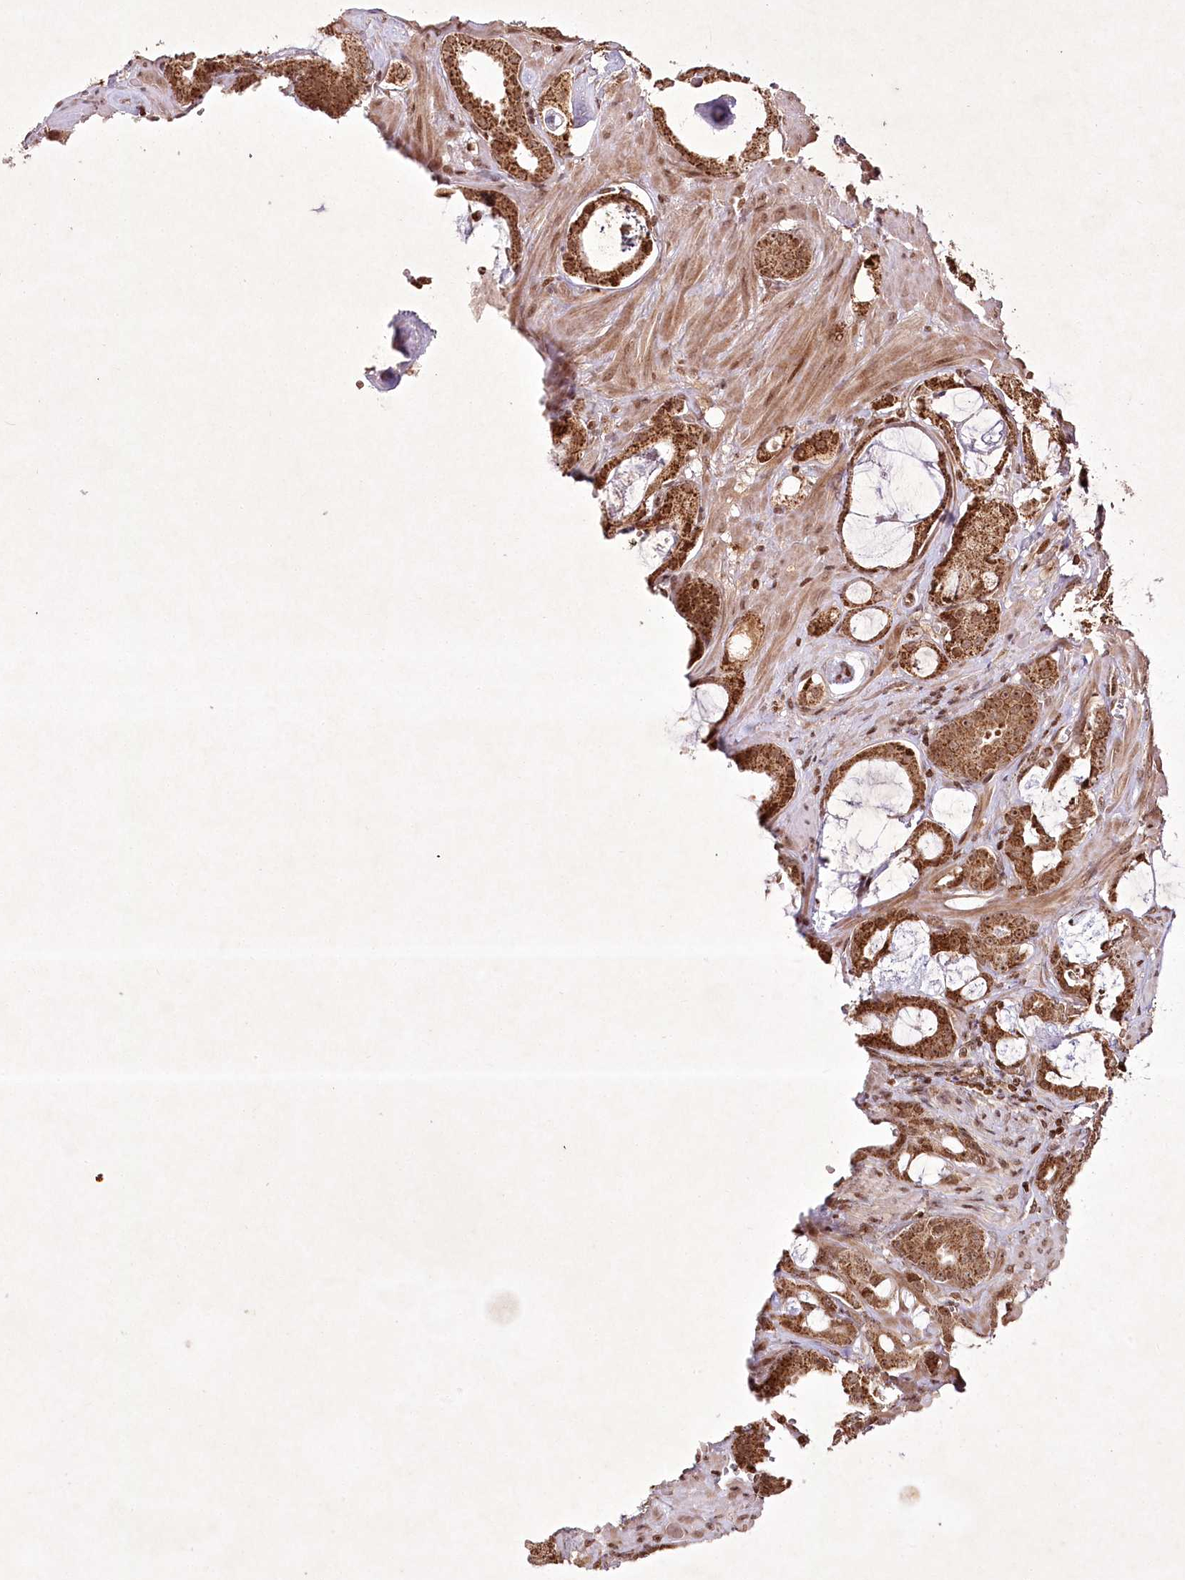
{"staining": {"intensity": "moderate", "quantity": ">75%", "location": "cytoplasmic/membranous,nuclear"}, "tissue": "prostate cancer", "cell_type": "Tumor cells", "image_type": "cancer", "snomed": [{"axis": "morphology", "description": "Adenocarcinoma, Low grade"}, {"axis": "topography", "description": "Prostate"}], "caption": "Immunohistochemistry (IHC) histopathology image of adenocarcinoma (low-grade) (prostate) stained for a protein (brown), which shows medium levels of moderate cytoplasmic/membranous and nuclear expression in about >75% of tumor cells.", "gene": "CARM1", "patient": {"sex": "male", "age": 53}}